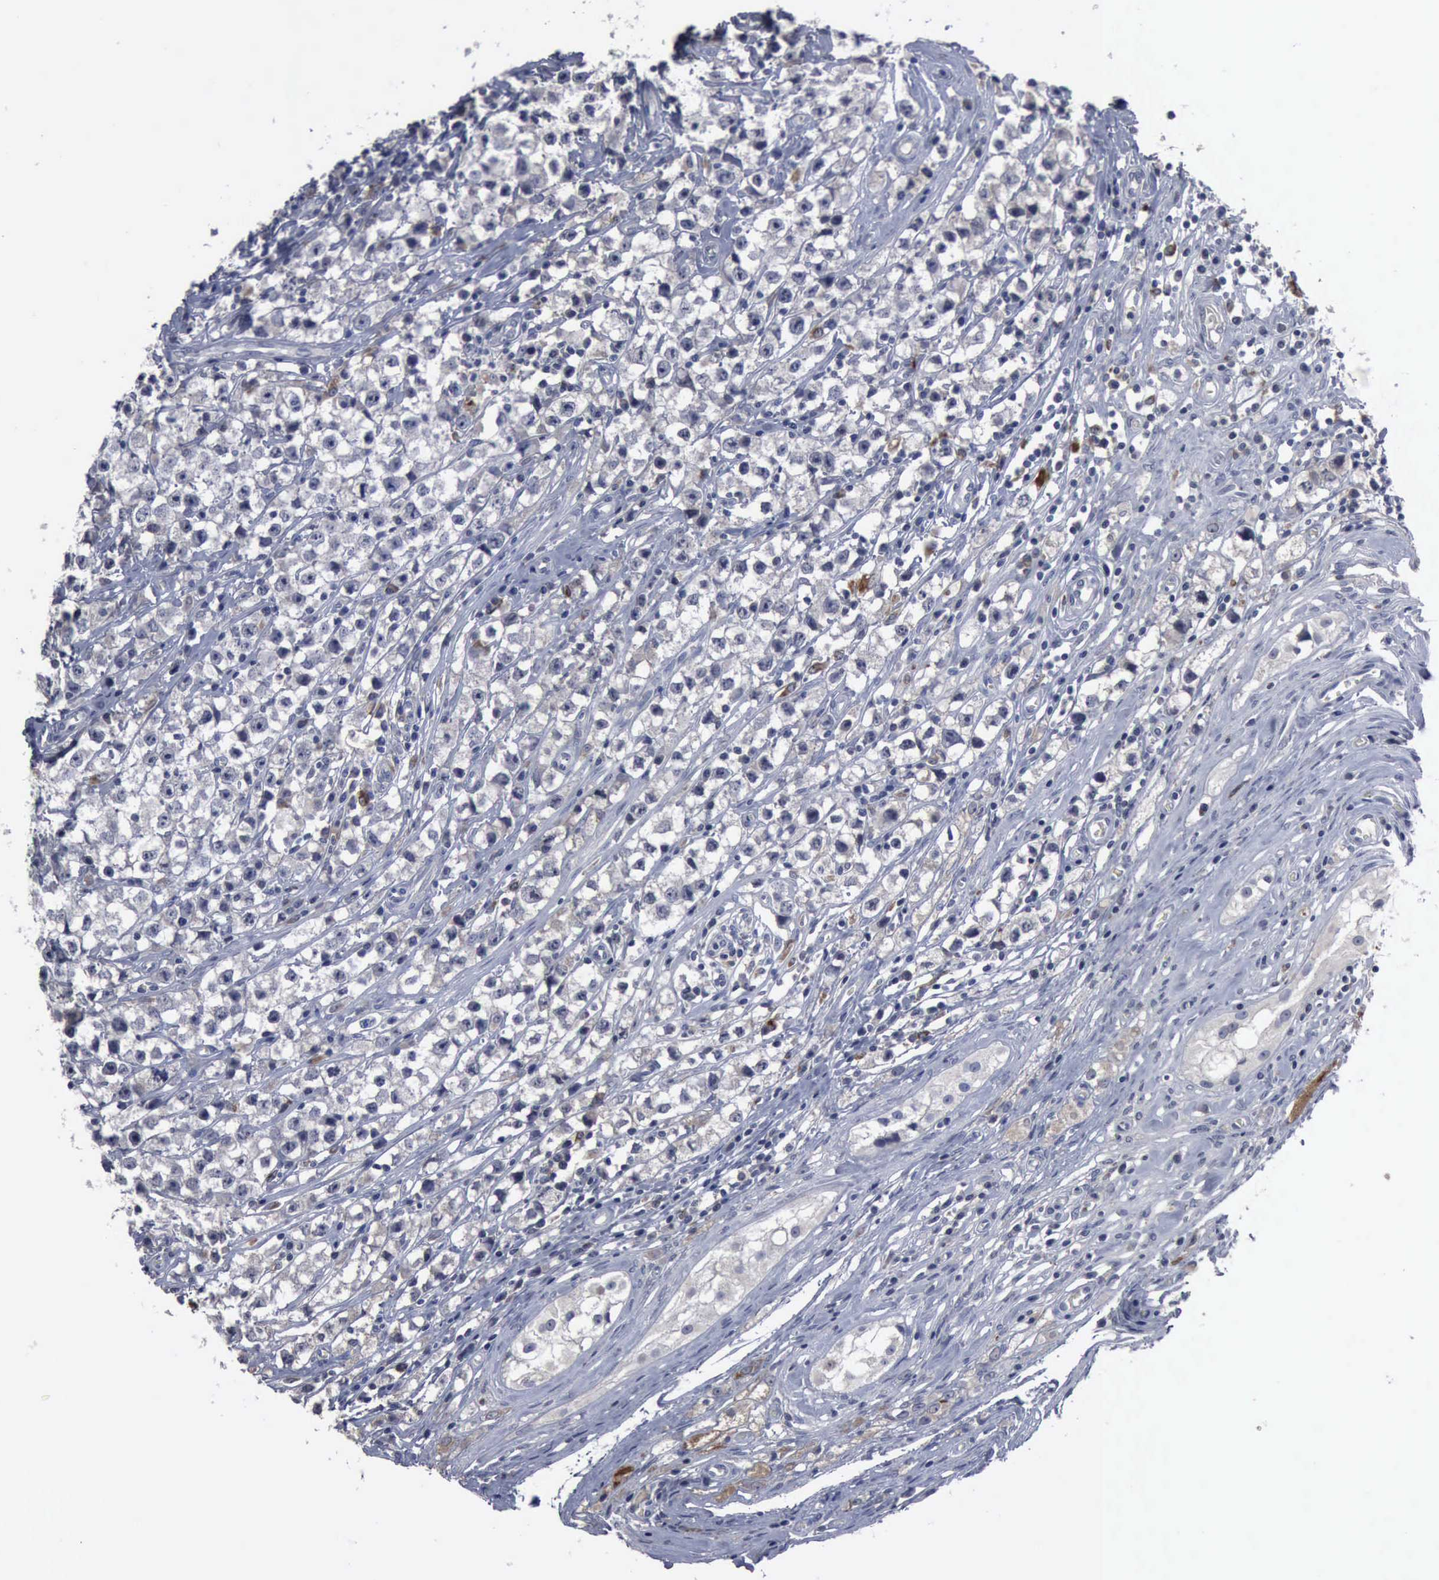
{"staining": {"intensity": "weak", "quantity": "<25%", "location": "cytoplasmic/membranous"}, "tissue": "testis cancer", "cell_type": "Tumor cells", "image_type": "cancer", "snomed": [{"axis": "morphology", "description": "Seminoma, NOS"}, {"axis": "topography", "description": "Testis"}], "caption": "A photomicrograph of human testis seminoma is negative for staining in tumor cells. The staining was performed using DAB (3,3'-diaminobenzidine) to visualize the protein expression in brown, while the nuclei were stained in blue with hematoxylin (Magnification: 20x).", "gene": "MYO18B", "patient": {"sex": "male", "age": 35}}